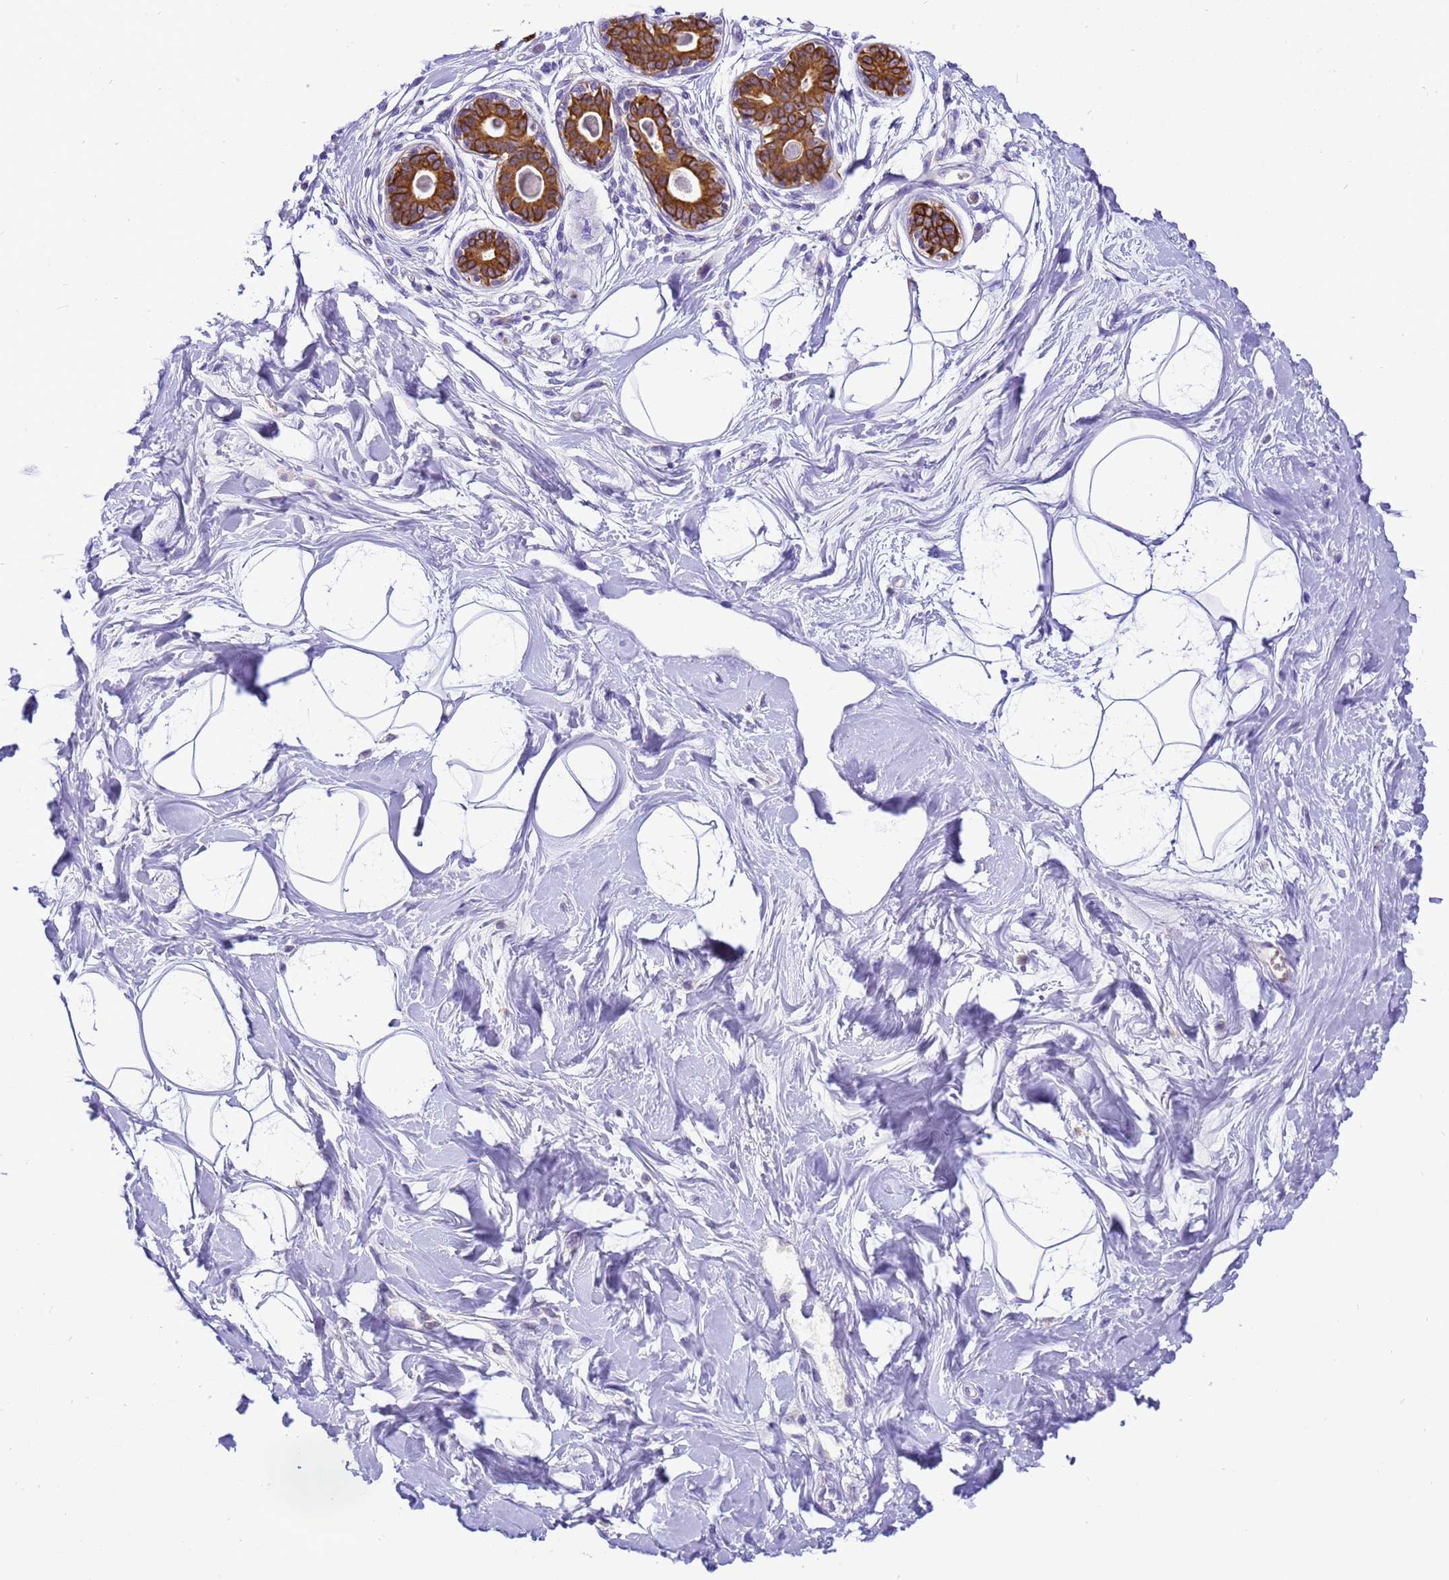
{"staining": {"intensity": "negative", "quantity": "none", "location": "none"}, "tissue": "breast", "cell_type": "Adipocytes", "image_type": "normal", "snomed": [{"axis": "morphology", "description": "Normal tissue, NOS"}, {"axis": "topography", "description": "Breast"}], "caption": "DAB immunohistochemical staining of benign breast shows no significant positivity in adipocytes.", "gene": "PIEZO2", "patient": {"sex": "female", "age": 45}}